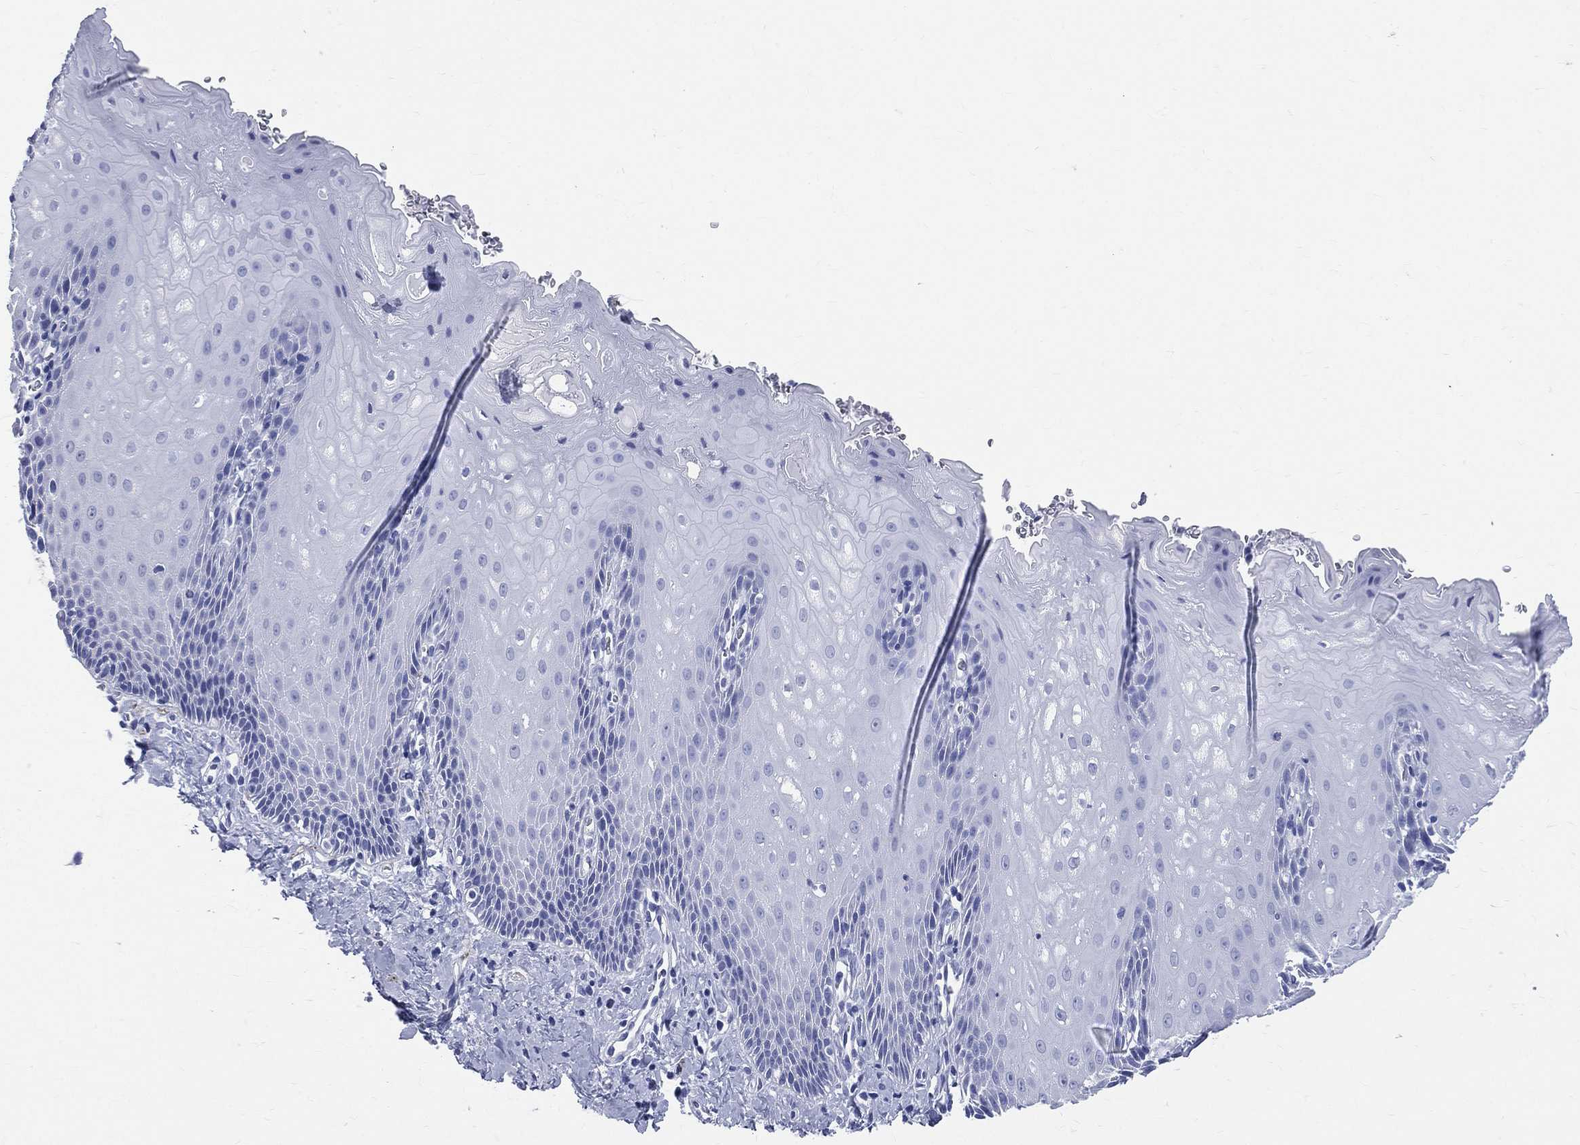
{"staining": {"intensity": "negative", "quantity": "none", "location": "none"}, "tissue": "esophagus", "cell_type": "Squamous epithelial cells", "image_type": "normal", "snomed": [{"axis": "morphology", "description": "Normal tissue, NOS"}, {"axis": "topography", "description": "Esophagus"}], "caption": "High power microscopy histopathology image of an immunohistochemistry (IHC) image of benign esophagus, revealing no significant expression in squamous epithelial cells. (DAB immunohistochemistry (IHC) visualized using brightfield microscopy, high magnification).", "gene": "SYP", "patient": {"sex": "male", "age": 64}}